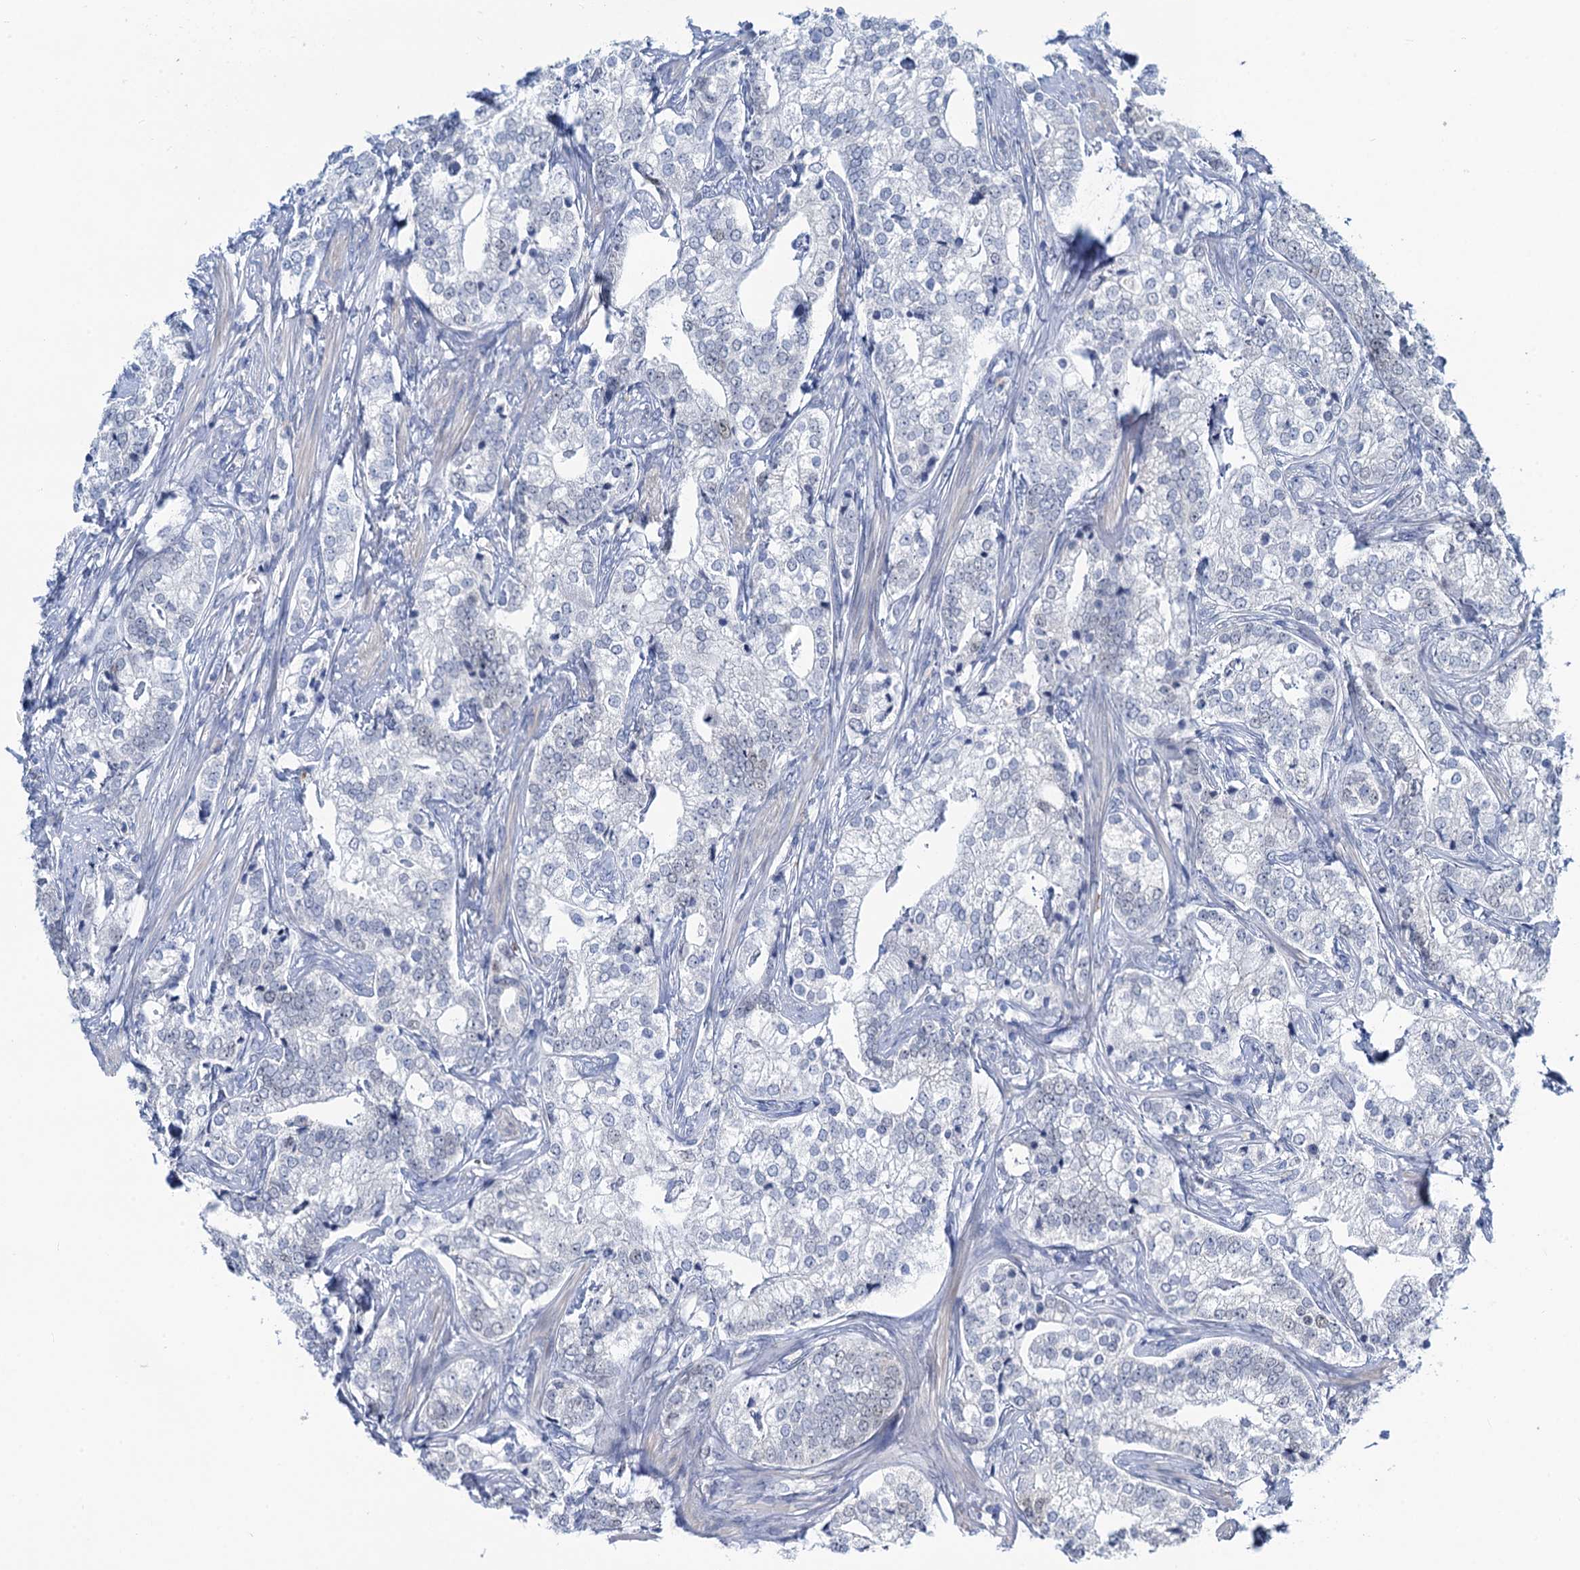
{"staining": {"intensity": "negative", "quantity": "none", "location": "none"}, "tissue": "prostate cancer", "cell_type": "Tumor cells", "image_type": "cancer", "snomed": [{"axis": "morphology", "description": "Adenocarcinoma, High grade"}, {"axis": "topography", "description": "Prostate"}], "caption": "Prostate cancer (adenocarcinoma (high-grade)) was stained to show a protein in brown. There is no significant staining in tumor cells.", "gene": "TOX3", "patient": {"sex": "male", "age": 69}}